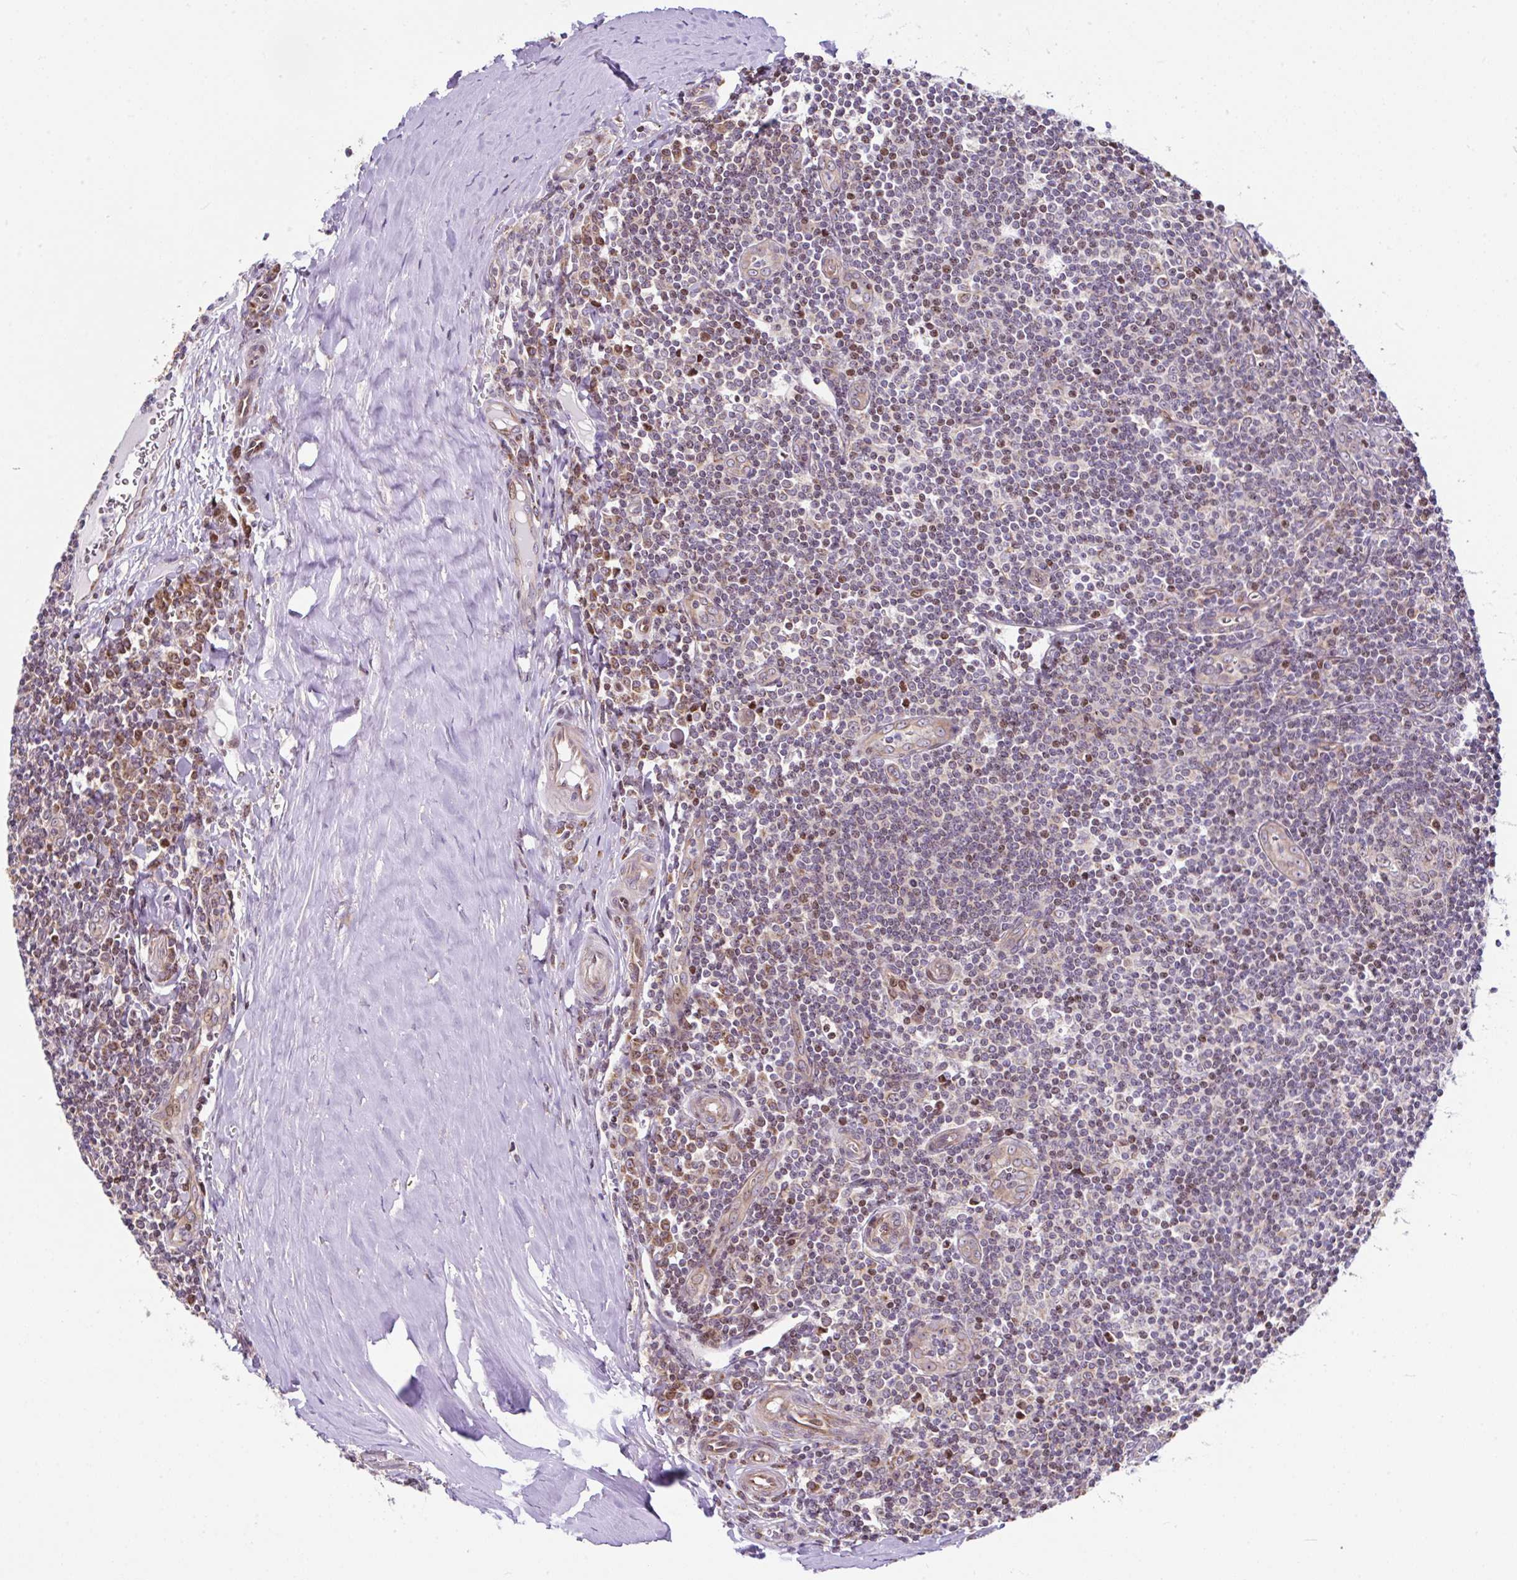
{"staining": {"intensity": "weak", "quantity": "<25%", "location": "cytoplasmic/membranous,nuclear"}, "tissue": "tonsil", "cell_type": "Germinal center cells", "image_type": "normal", "snomed": [{"axis": "morphology", "description": "Normal tissue, NOS"}, {"axis": "topography", "description": "Tonsil"}], "caption": "Immunohistochemistry (IHC) photomicrograph of normal tonsil: tonsil stained with DAB (3,3'-diaminobenzidine) shows no significant protein positivity in germinal center cells.", "gene": "FIGNL1", "patient": {"sex": "male", "age": 27}}